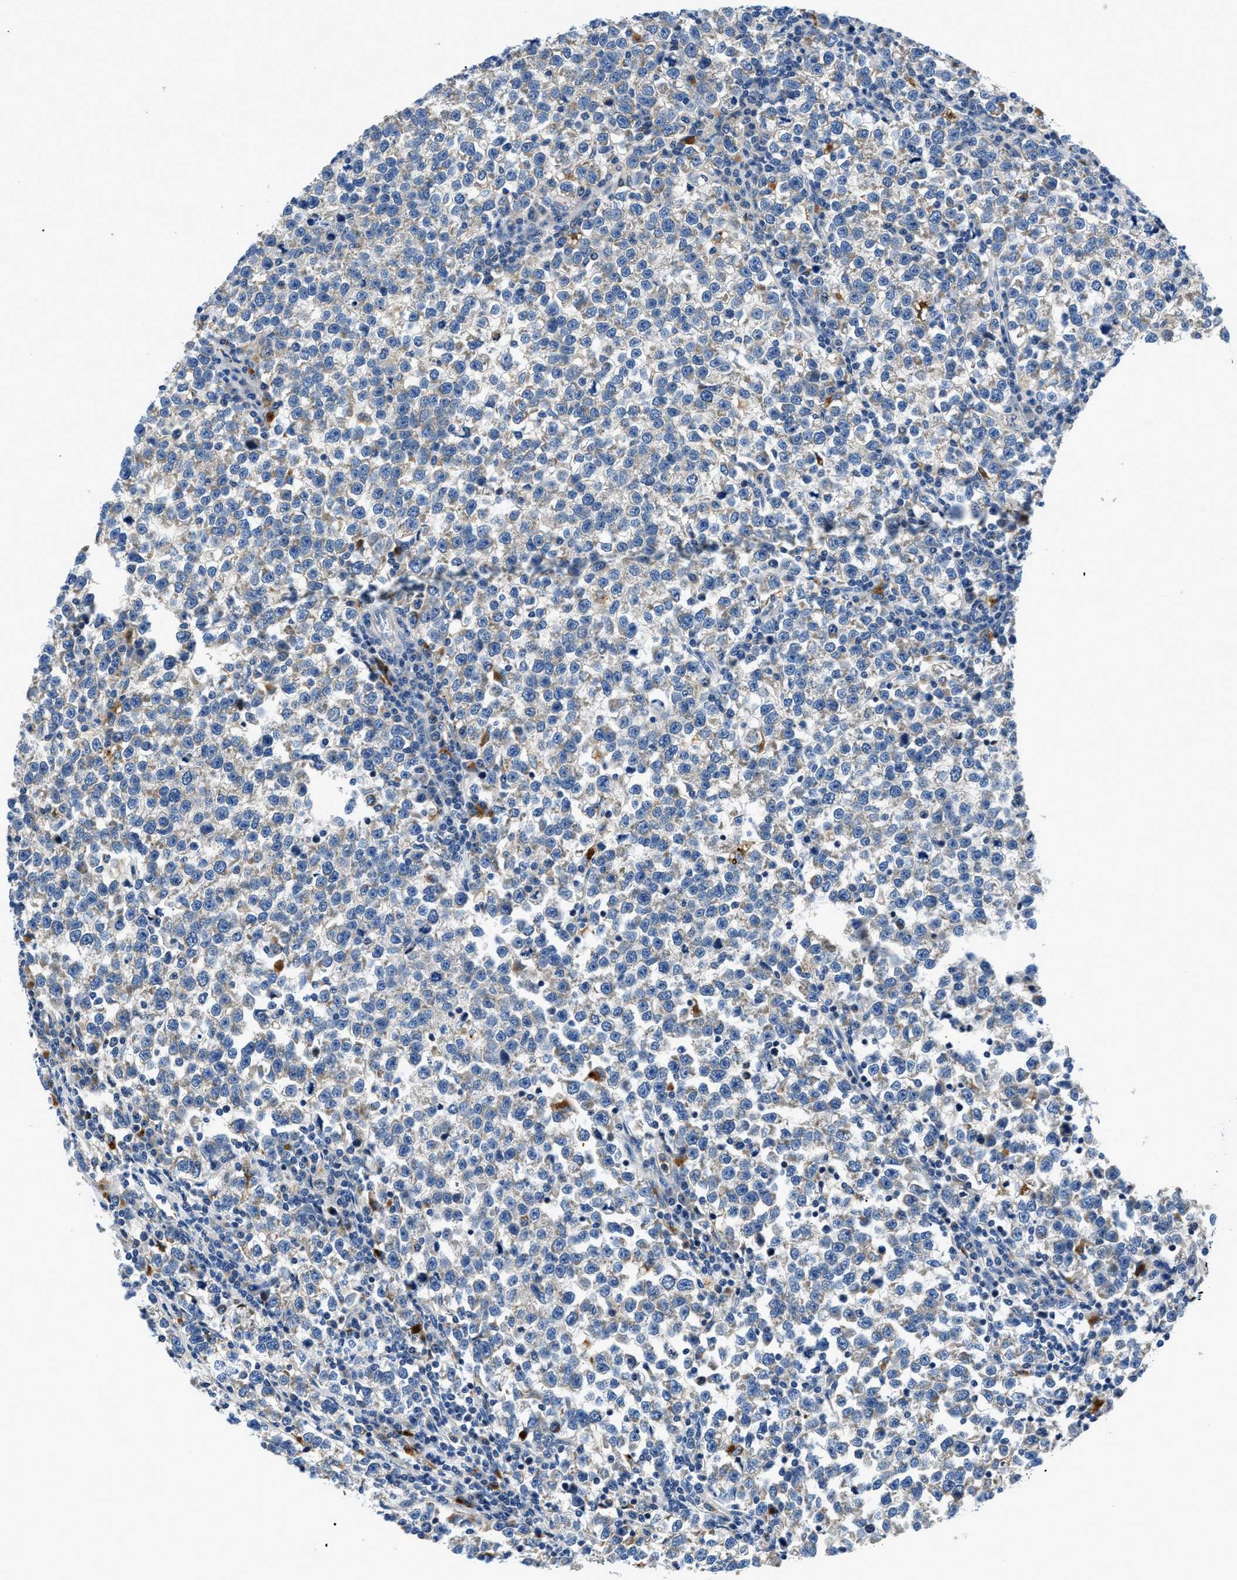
{"staining": {"intensity": "negative", "quantity": "none", "location": "none"}, "tissue": "testis cancer", "cell_type": "Tumor cells", "image_type": "cancer", "snomed": [{"axis": "morphology", "description": "Normal tissue, NOS"}, {"axis": "morphology", "description": "Seminoma, NOS"}, {"axis": "topography", "description": "Testis"}], "caption": "Image shows no protein staining in tumor cells of seminoma (testis) tissue. Nuclei are stained in blue.", "gene": "ADGRE3", "patient": {"sex": "male", "age": 43}}